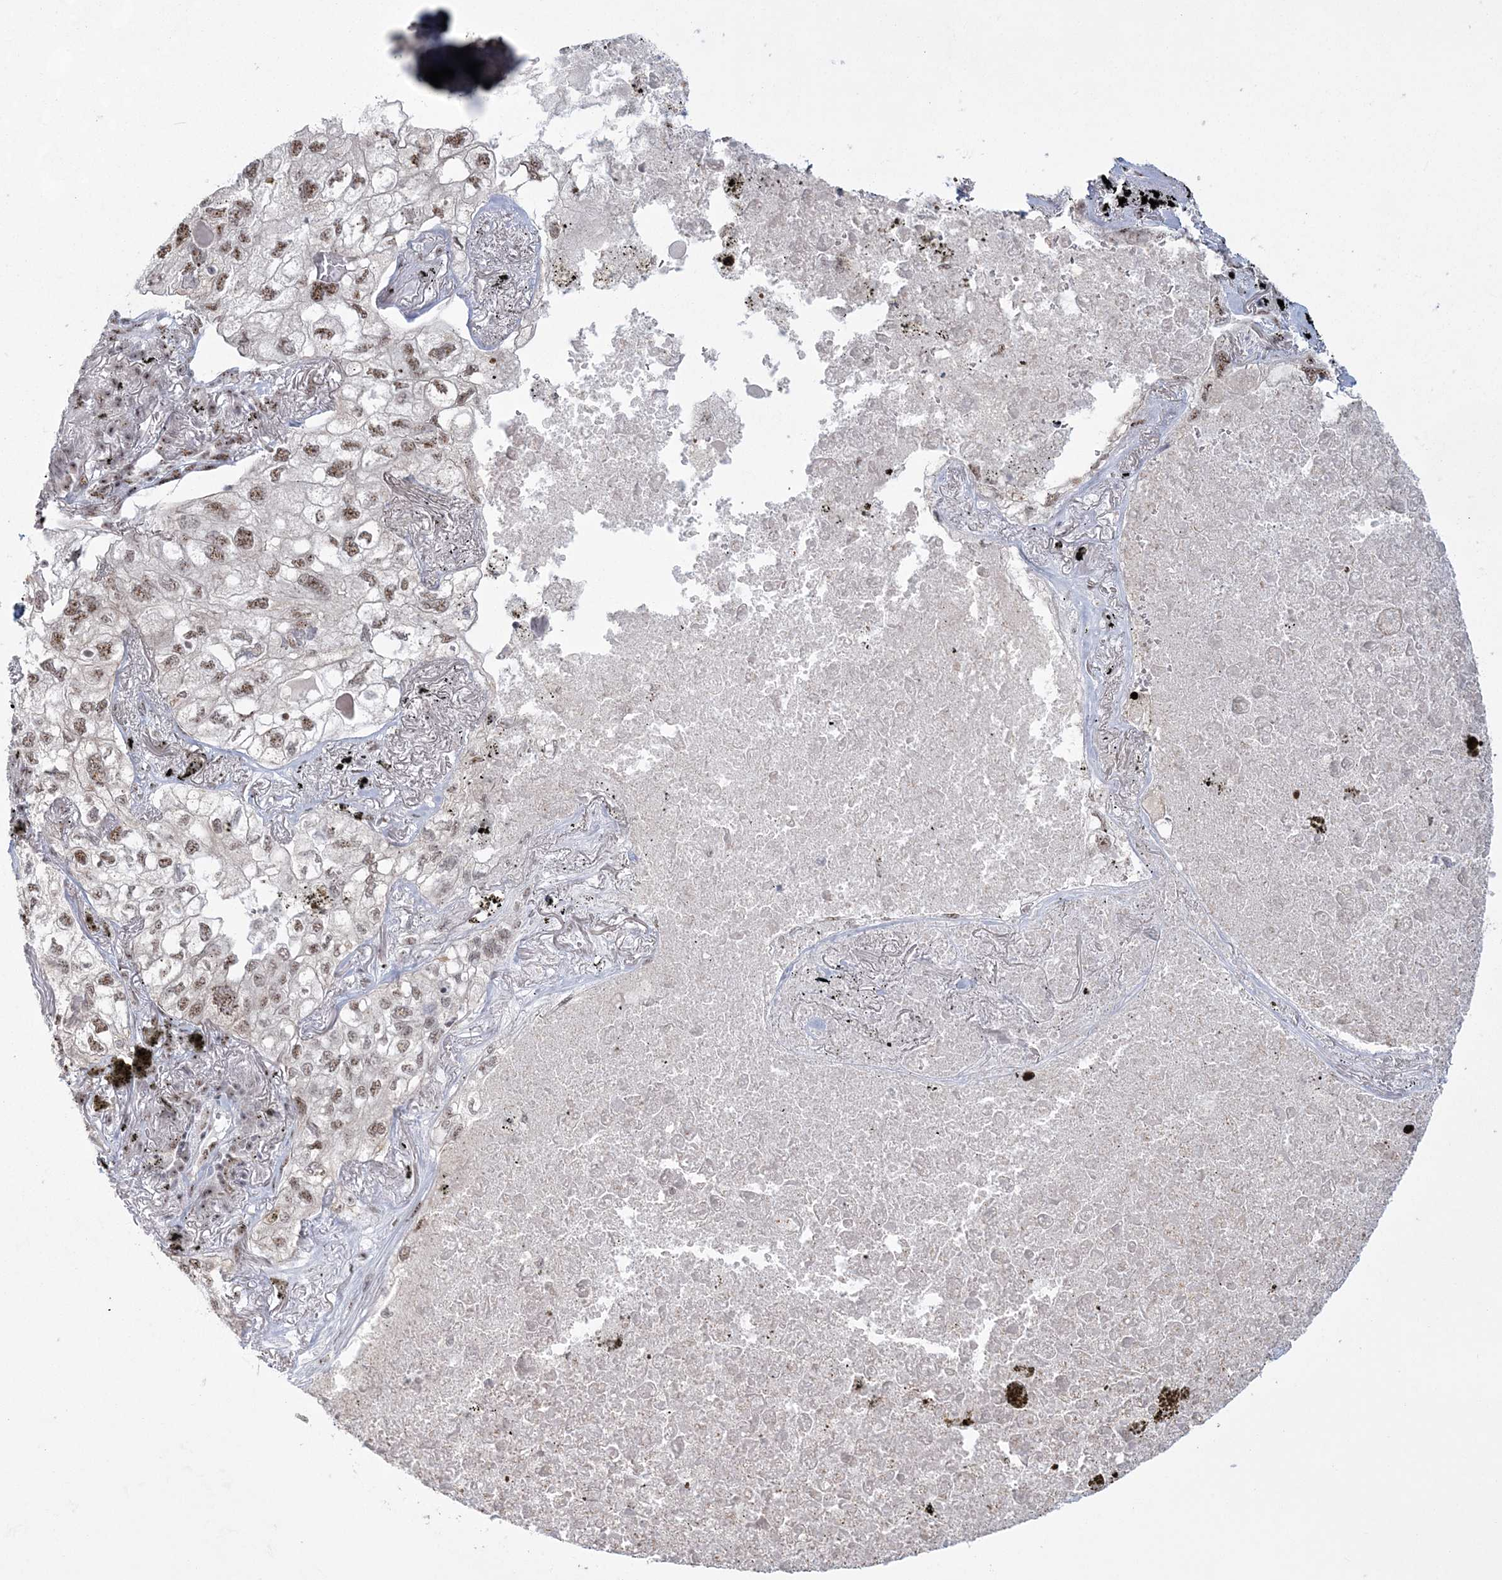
{"staining": {"intensity": "moderate", "quantity": ">75%", "location": "nuclear"}, "tissue": "lung cancer", "cell_type": "Tumor cells", "image_type": "cancer", "snomed": [{"axis": "morphology", "description": "Adenocarcinoma, NOS"}, {"axis": "topography", "description": "Lung"}], "caption": "This image demonstrates lung cancer (adenocarcinoma) stained with immunohistochemistry (IHC) to label a protein in brown. The nuclear of tumor cells show moderate positivity for the protein. Nuclei are counter-stained blue.", "gene": "KDM6B", "patient": {"sex": "male", "age": 65}}